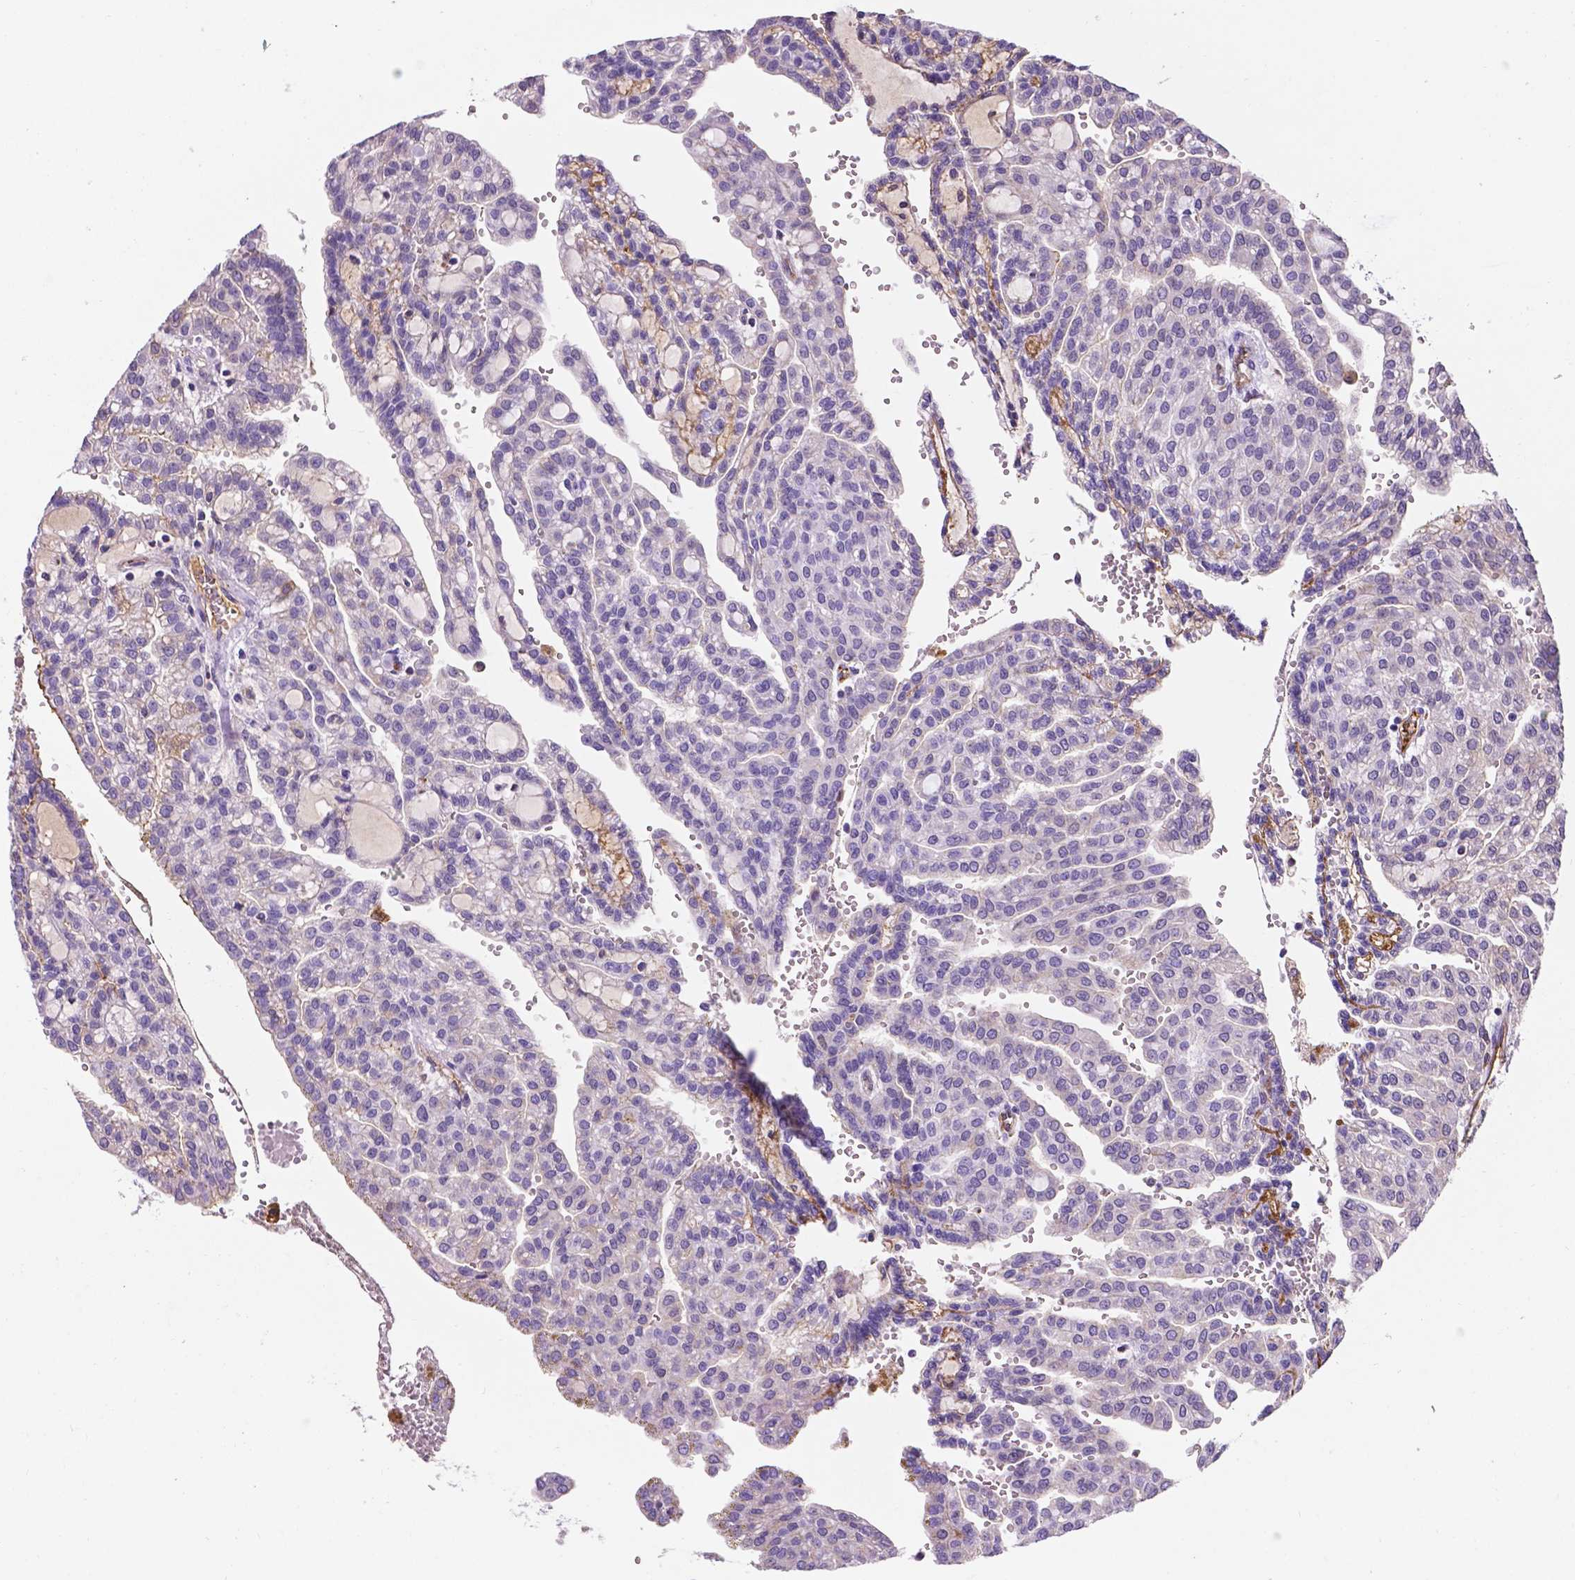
{"staining": {"intensity": "negative", "quantity": "none", "location": "none"}, "tissue": "renal cancer", "cell_type": "Tumor cells", "image_type": "cancer", "snomed": [{"axis": "morphology", "description": "Adenocarcinoma, NOS"}, {"axis": "topography", "description": "Kidney"}], "caption": "This is an IHC photomicrograph of human renal cancer. There is no expression in tumor cells.", "gene": "APOE", "patient": {"sex": "male", "age": 63}}